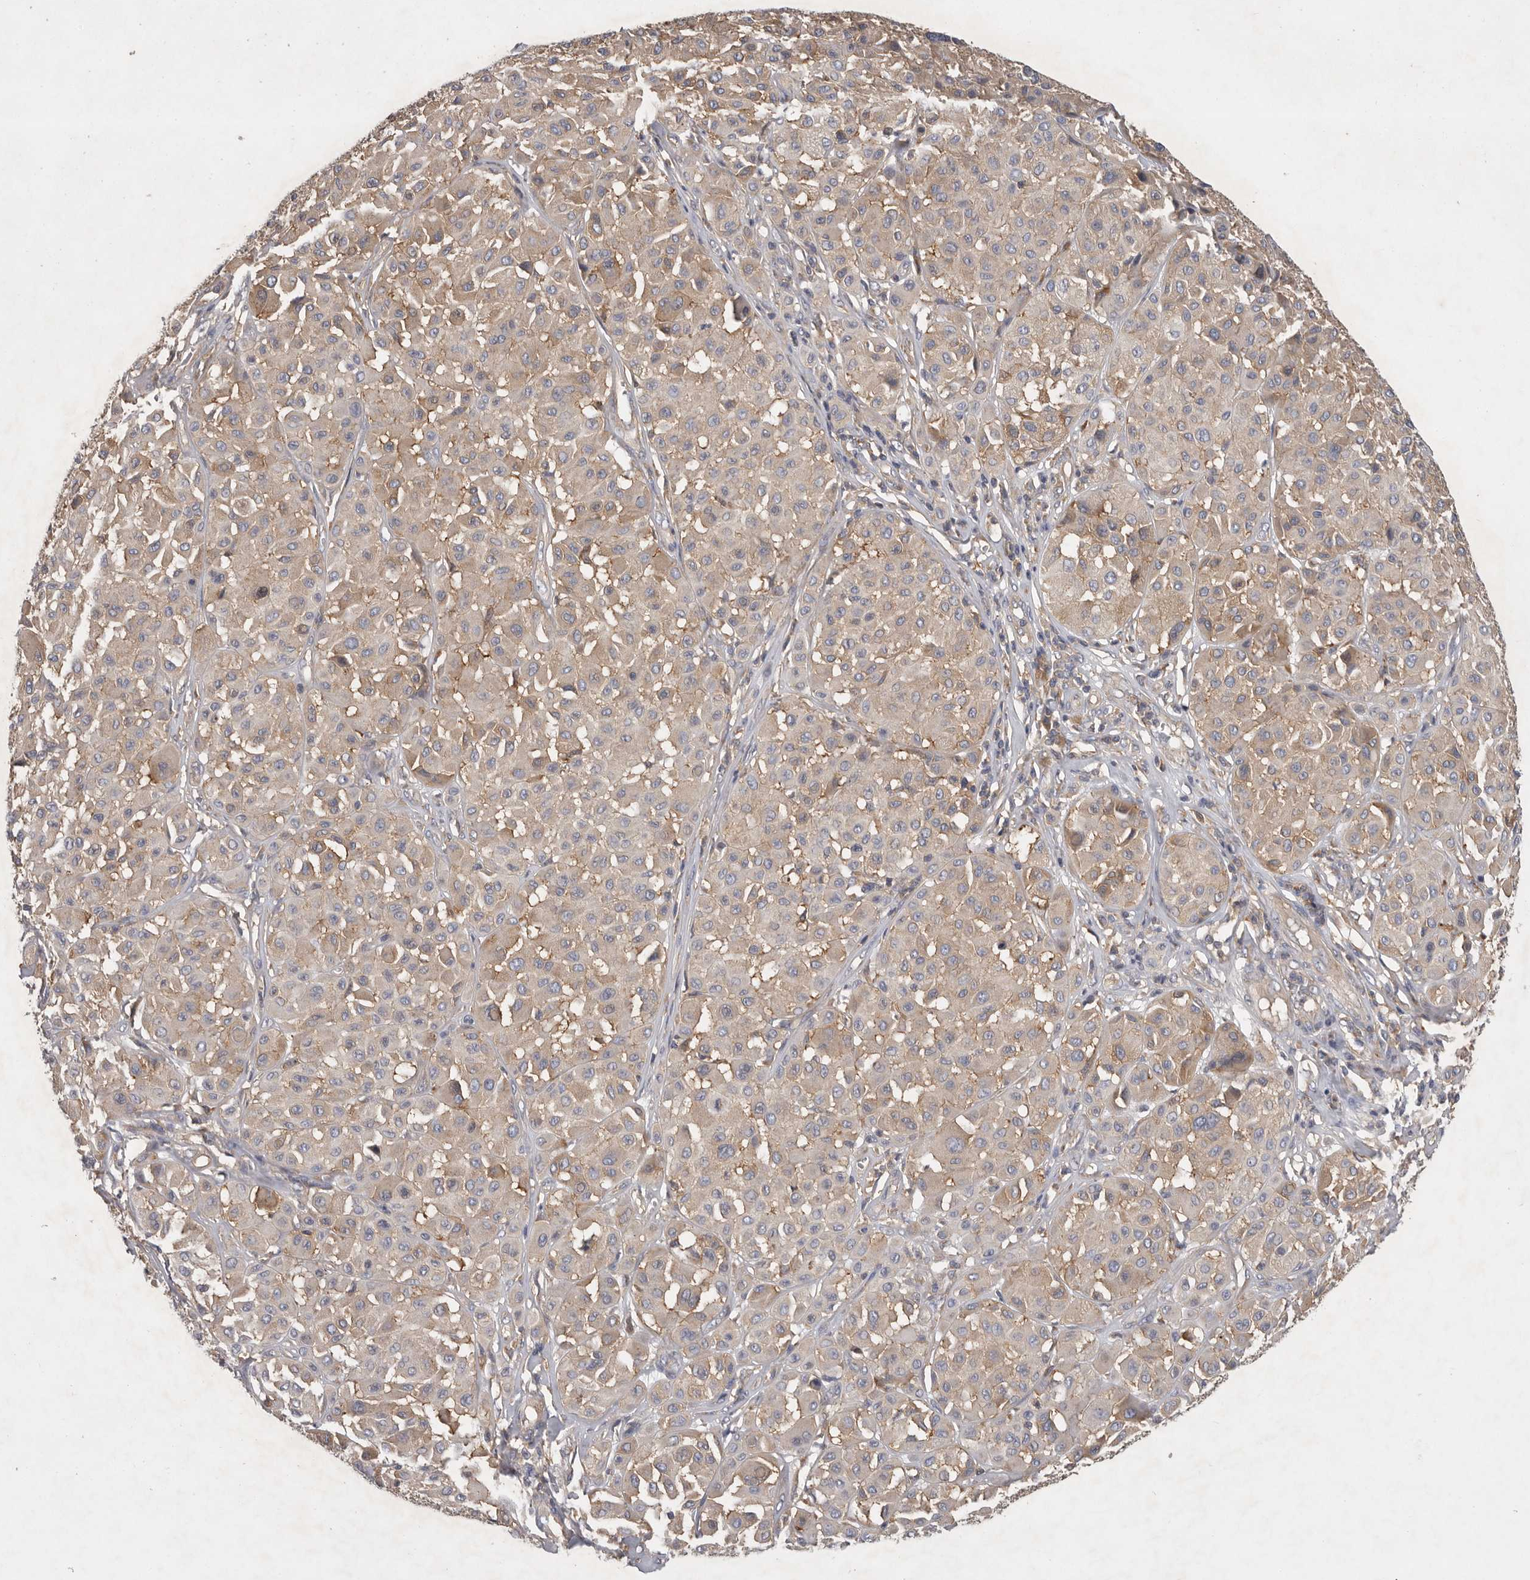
{"staining": {"intensity": "weak", "quantity": ">75%", "location": "cytoplasmic/membranous"}, "tissue": "melanoma", "cell_type": "Tumor cells", "image_type": "cancer", "snomed": [{"axis": "morphology", "description": "Malignant melanoma, Metastatic site"}, {"axis": "topography", "description": "Soft tissue"}], "caption": "Malignant melanoma (metastatic site) stained for a protein (brown) displays weak cytoplasmic/membranous positive staining in approximately >75% of tumor cells.", "gene": "C1orf109", "patient": {"sex": "male", "age": 41}}